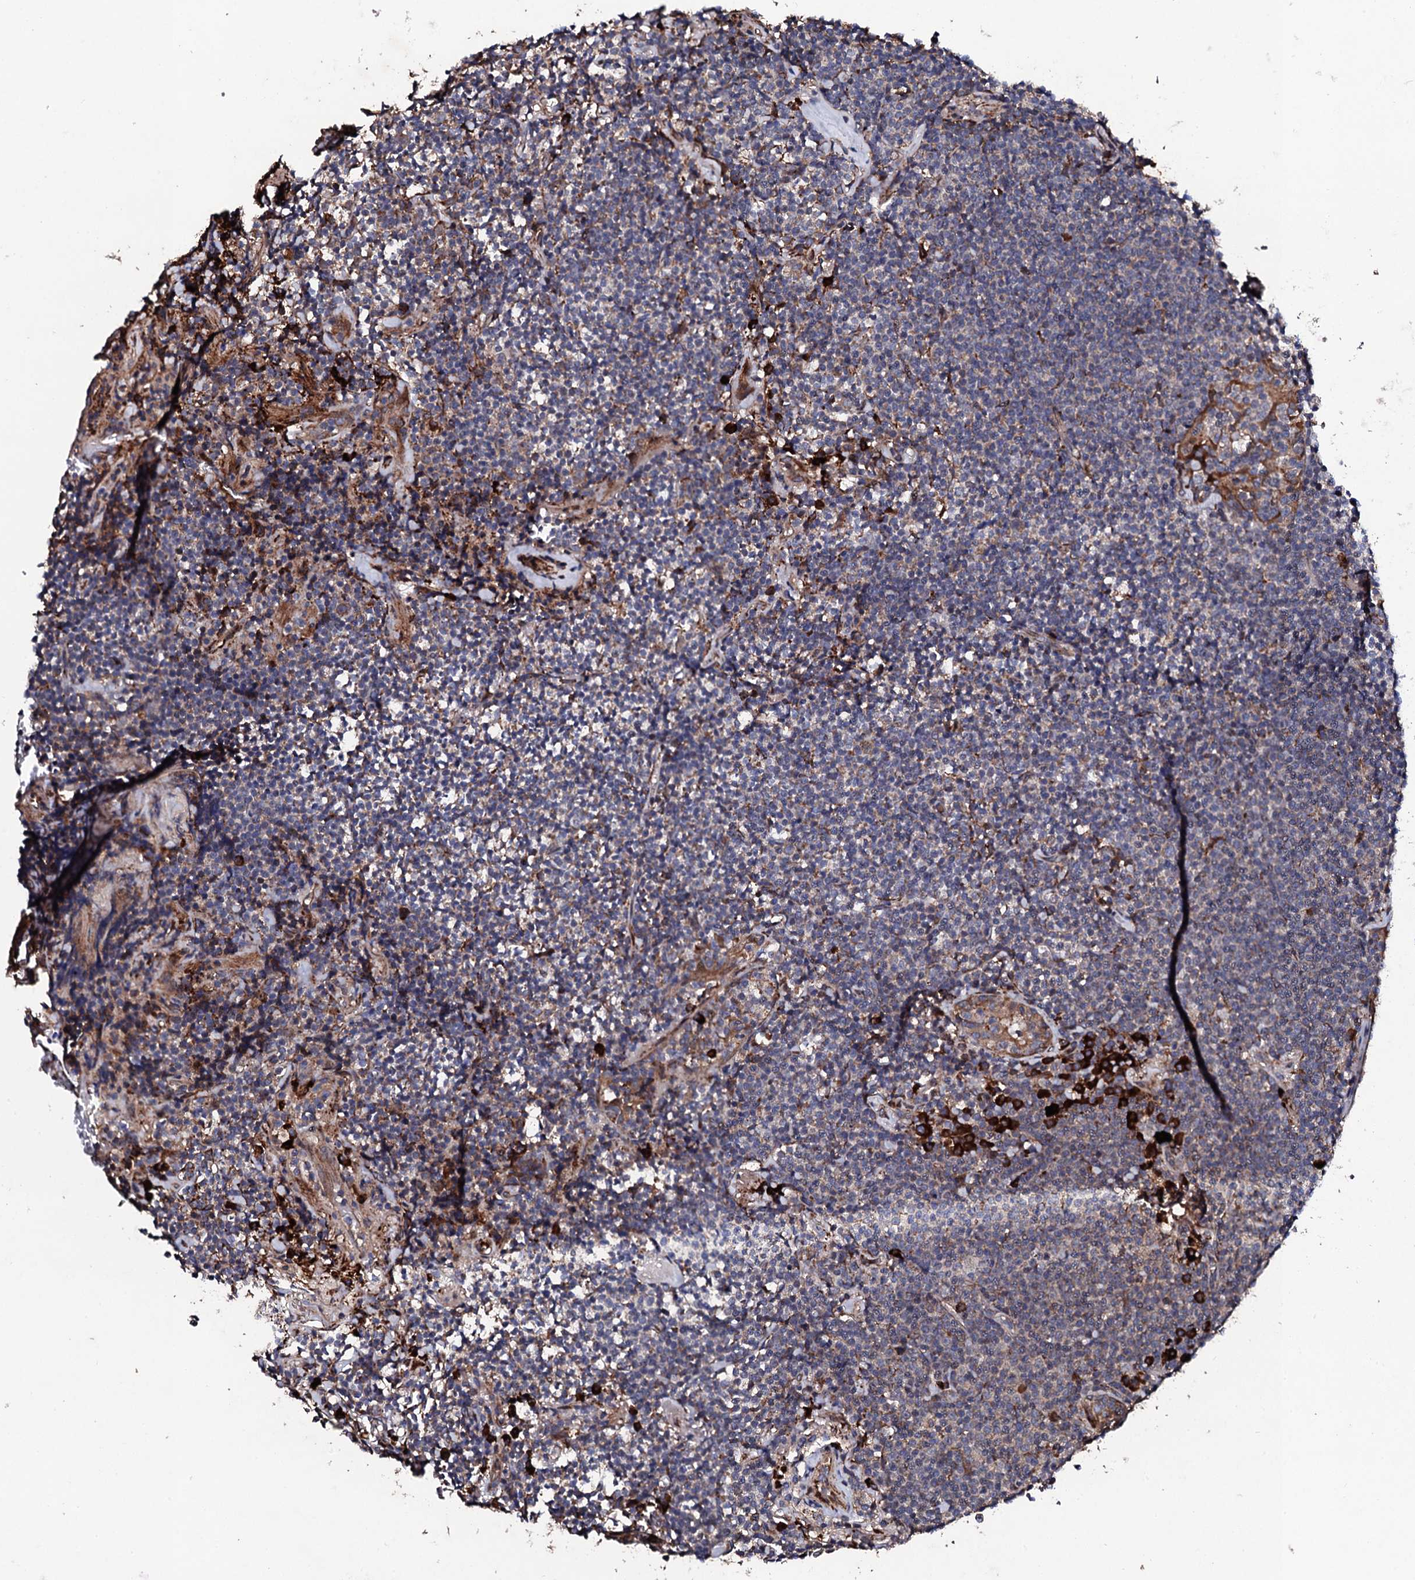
{"staining": {"intensity": "weak", "quantity": "25%-75%", "location": "cytoplasmic/membranous"}, "tissue": "lymphoma", "cell_type": "Tumor cells", "image_type": "cancer", "snomed": [{"axis": "morphology", "description": "Malignant lymphoma, non-Hodgkin's type, Low grade"}, {"axis": "topography", "description": "Lung"}], "caption": "A micrograph of human malignant lymphoma, non-Hodgkin's type (low-grade) stained for a protein shows weak cytoplasmic/membranous brown staining in tumor cells.", "gene": "LIPT2", "patient": {"sex": "female", "age": 71}}